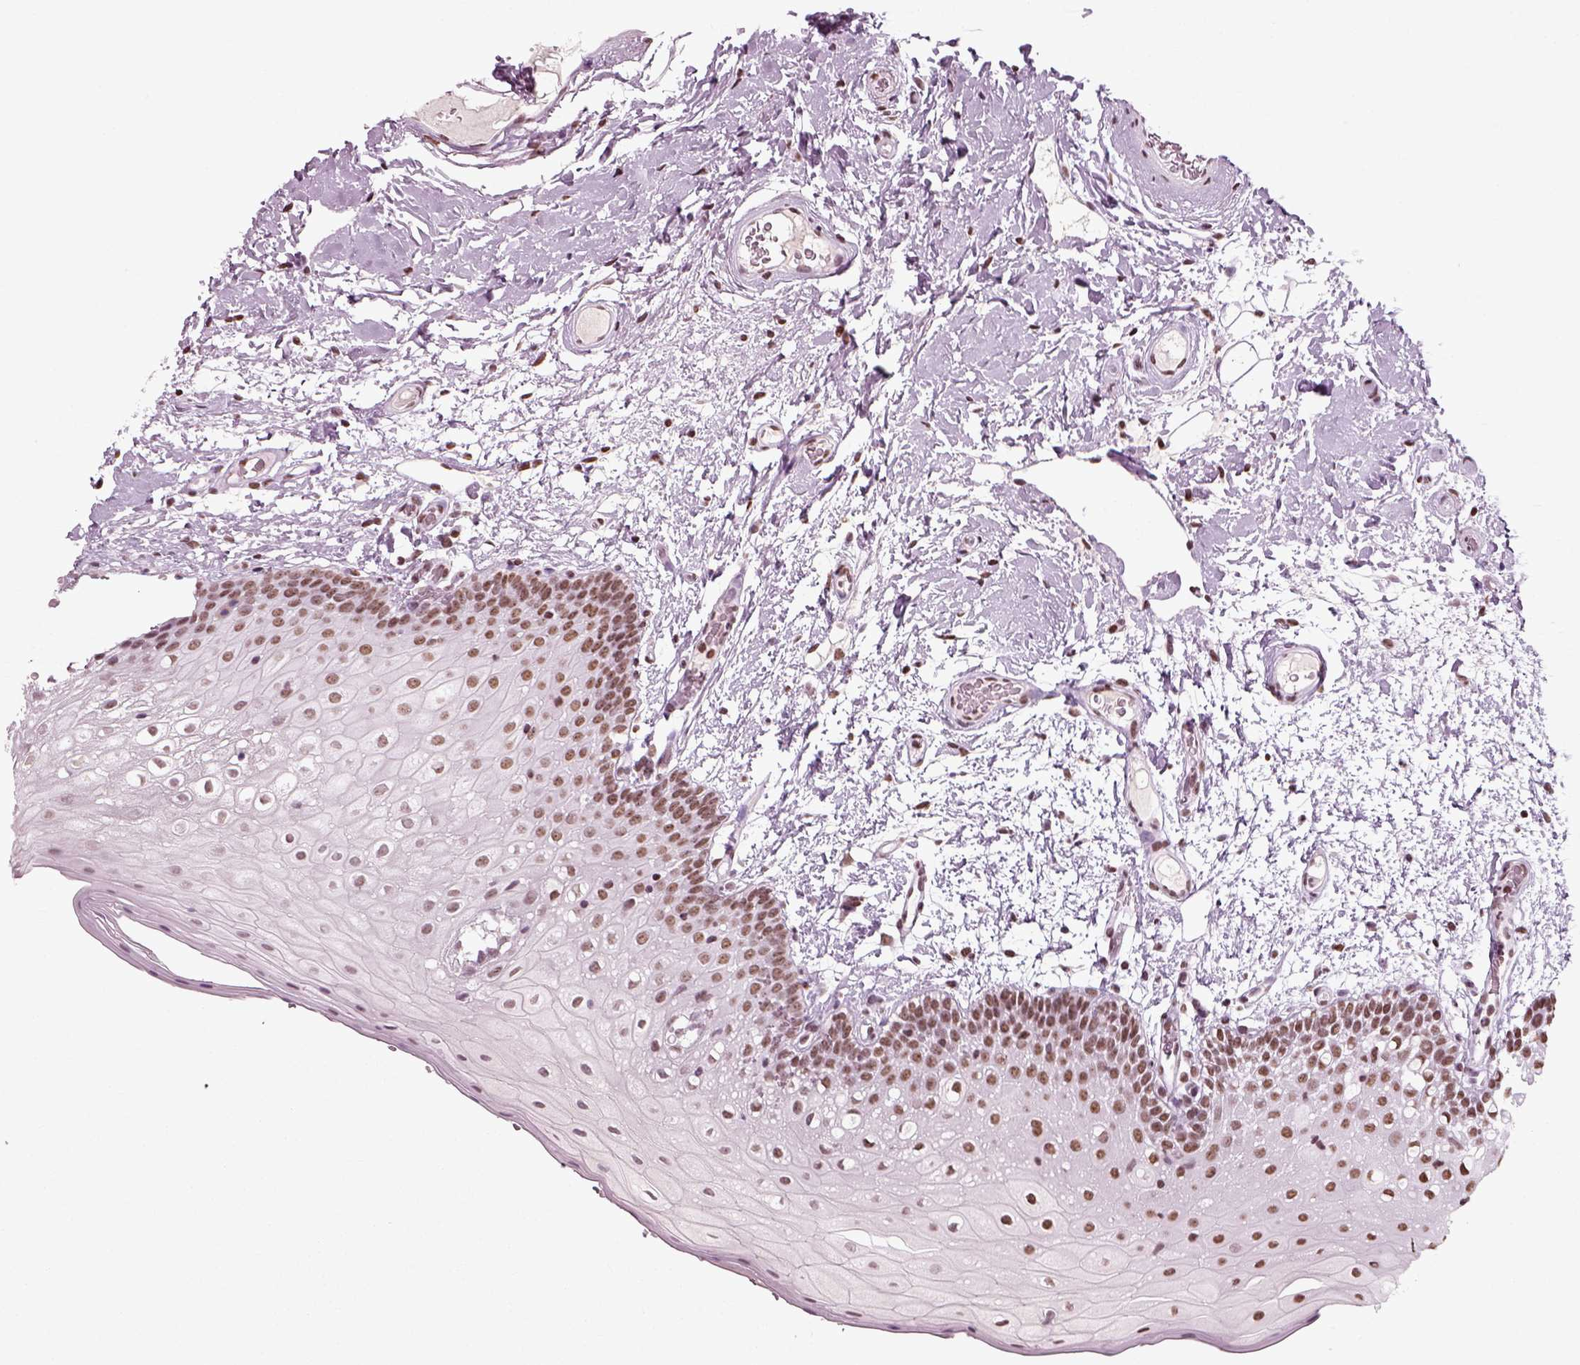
{"staining": {"intensity": "moderate", "quantity": ">75%", "location": "nuclear"}, "tissue": "oral mucosa", "cell_type": "Squamous epithelial cells", "image_type": "normal", "snomed": [{"axis": "morphology", "description": "Normal tissue, NOS"}, {"axis": "morphology", "description": "Squamous cell carcinoma, NOS"}, {"axis": "topography", "description": "Oral tissue"}, {"axis": "topography", "description": "Head-Neck"}], "caption": "Immunohistochemistry of normal human oral mucosa reveals medium levels of moderate nuclear positivity in approximately >75% of squamous epithelial cells. The protein of interest is stained brown, and the nuclei are stained in blue (DAB (3,3'-diaminobenzidine) IHC with brightfield microscopy, high magnification).", "gene": "POLR1H", "patient": {"sex": "male", "age": 69}}